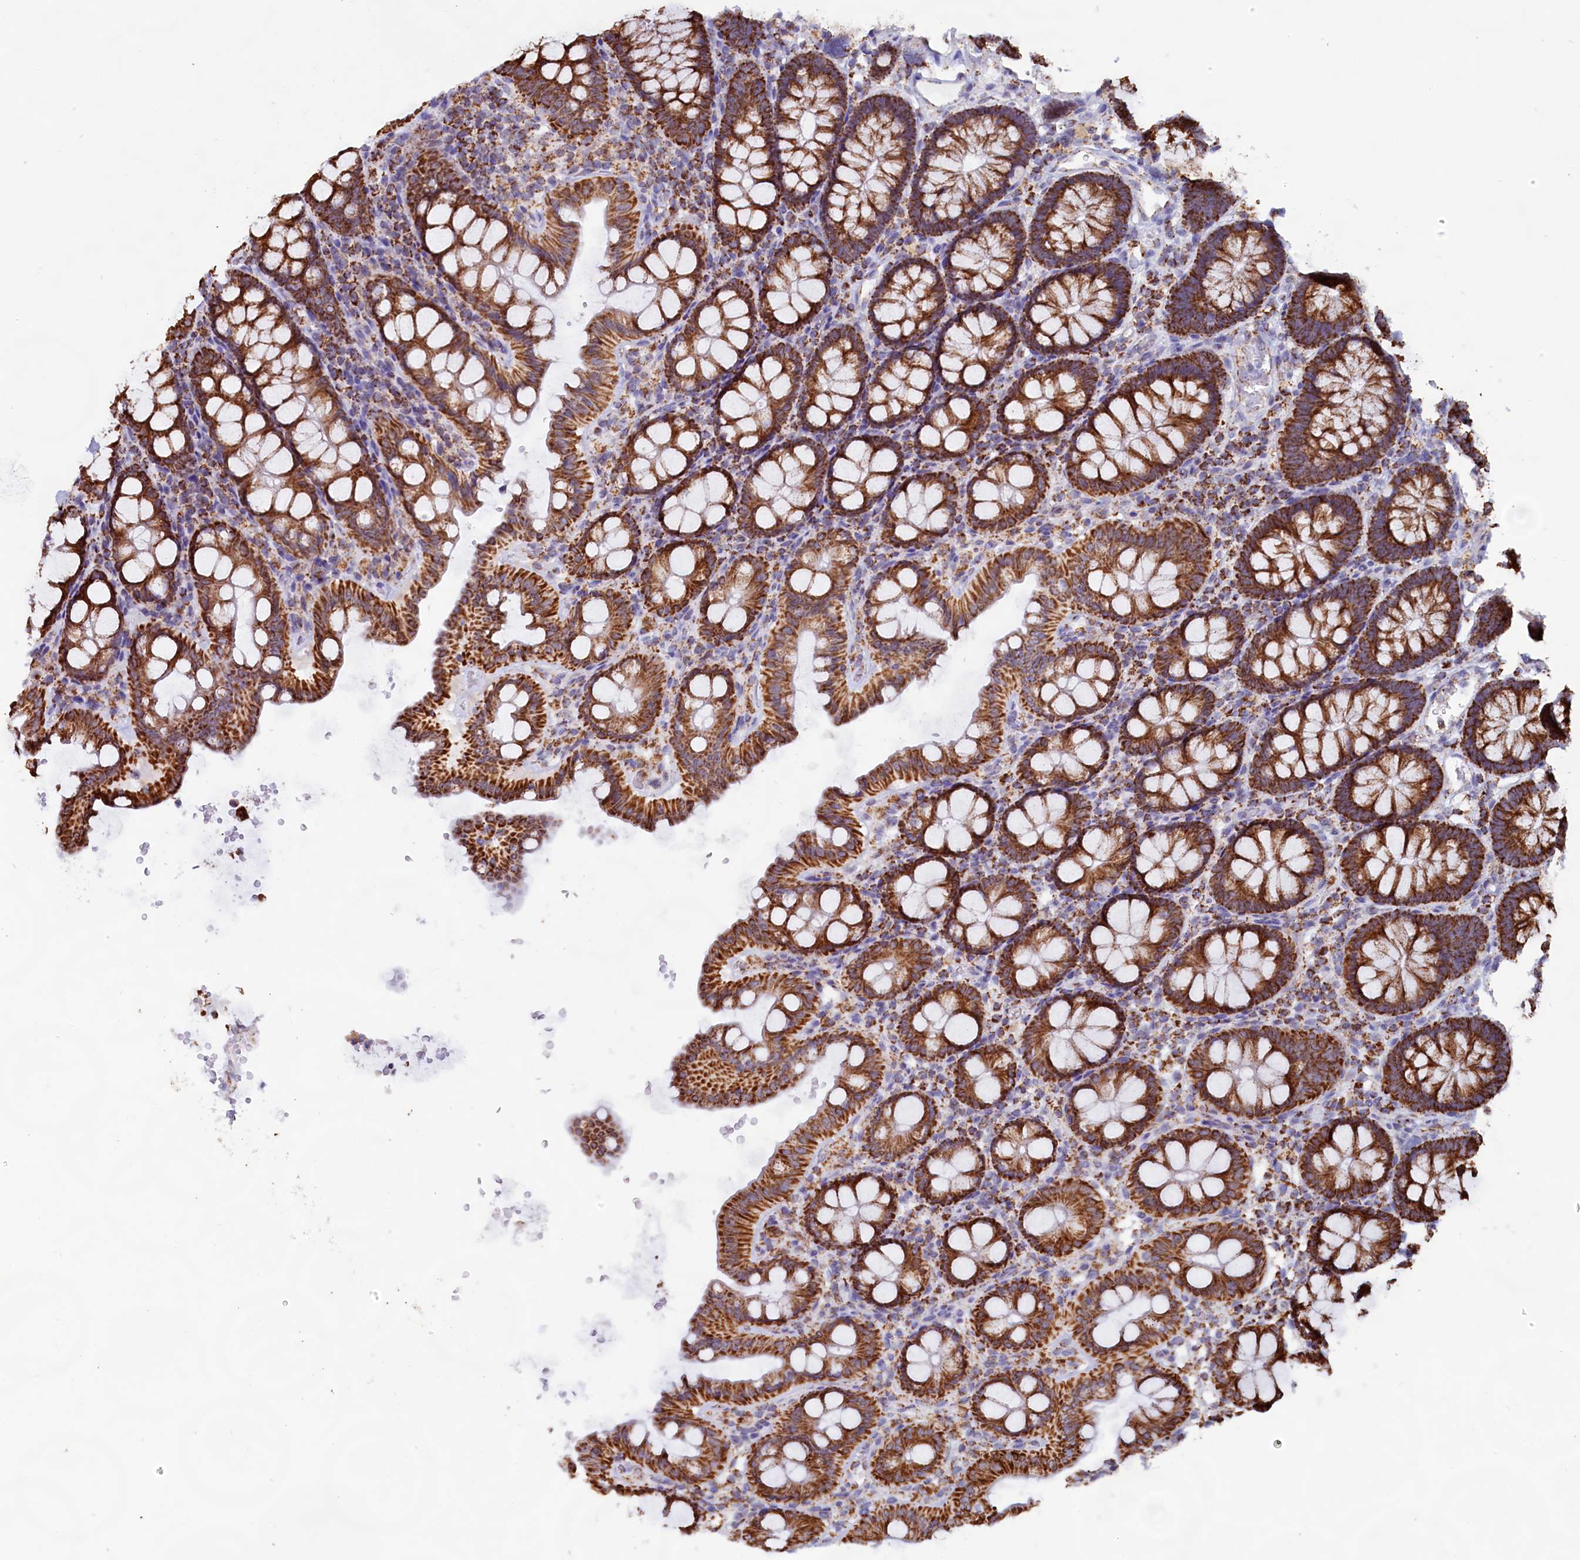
{"staining": {"intensity": "moderate", "quantity": ">75%", "location": "cytoplasmic/membranous"}, "tissue": "colon", "cell_type": "Endothelial cells", "image_type": "normal", "snomed": [{"axis": "morphology", "description": "Normal tissue, NOS"}, {"axis": "topography", "description": "Colon"}], "caption": "Brown immunohistochemical staining in unremarkable colon displays moderate cytoplasmic/membranous positivity in about >75% of endothelial cells.", "gene": "C1D", "patient": {"sex": "male", "age": 75}}